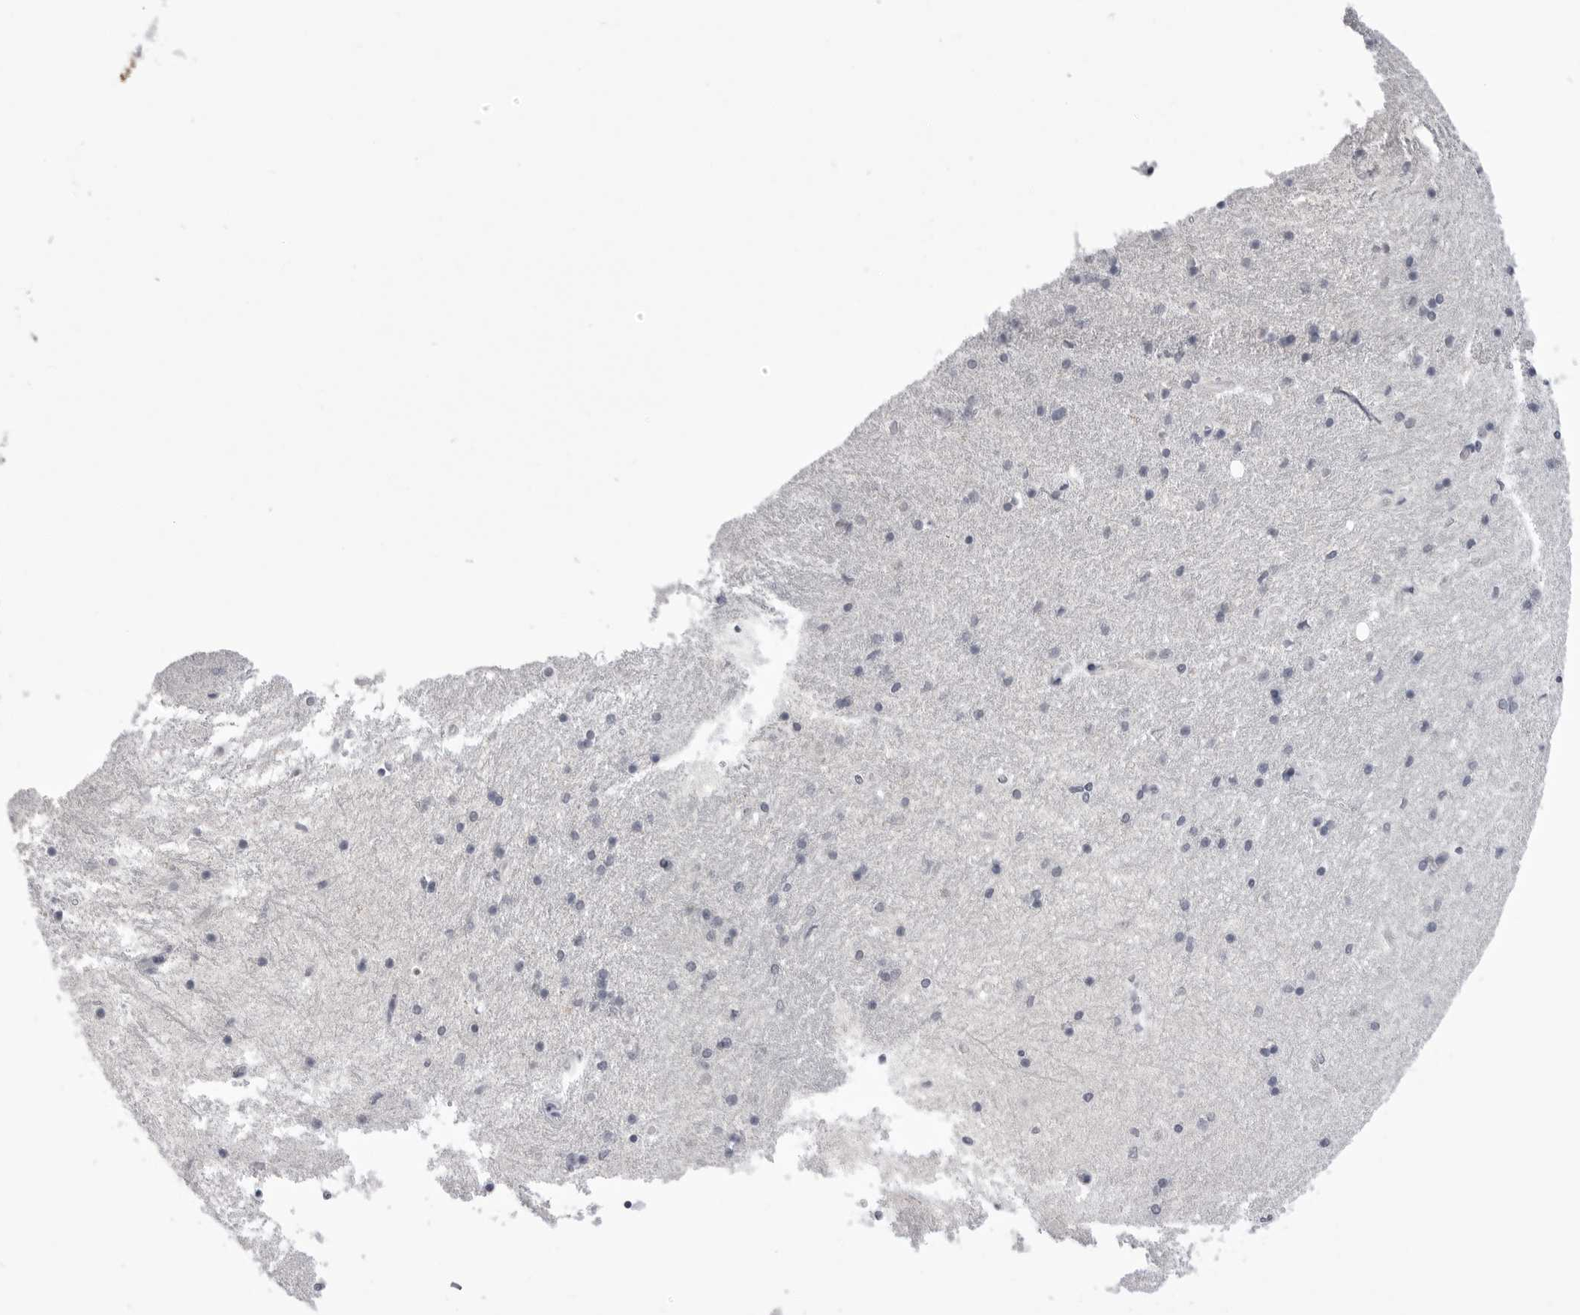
{"staining": {"intensity": "negative", "quantity": "none", "location": "none"}, "tissue": "hippocampus", "cell_type": "Glial cells", "image_type": "normal", "snomed": [{"axis": "morphology", "description": "Normal tissue, NOS"}, {"axis": "topography", "description": "Hippocampus"}], "caption": "Photomicrograph shows no significant protein staining in glial cells of benign hippocampus. (DAB immunohistochemistry with hematoxylin counter stain).", "gene": "TUFM", "patient": {"sex": "male", "age": 45}}